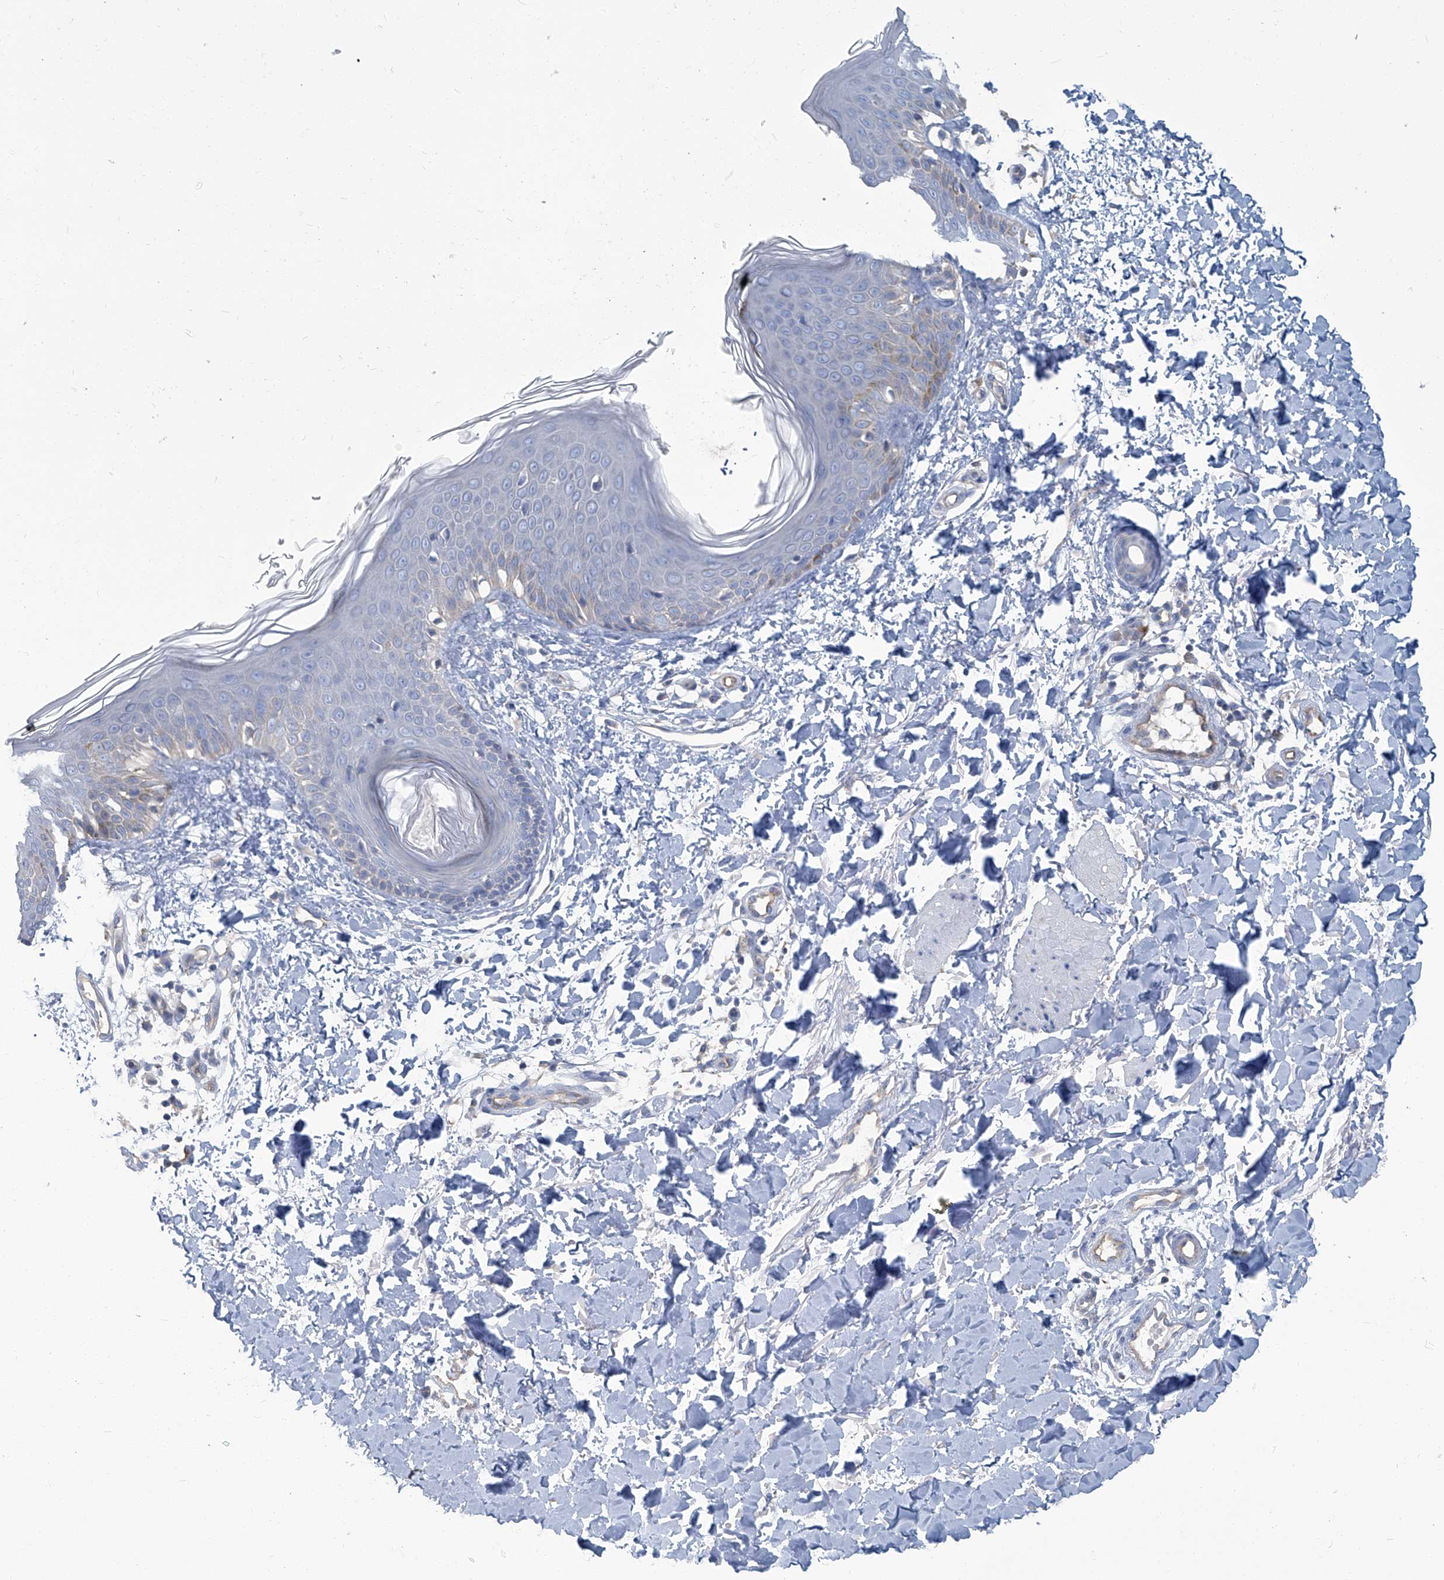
{"staining": {"intensity": "negative", "quantity": "none", "location": "none"}, "tissue": "skin", "cell_type": "Fibroblasts", "image_type": "normal", "snomed": [{"axis": "morphology", "description": "Normal tissue, NOS"}, {"axis": "topography", "description": "Skin"}], "caption": "An immunohistochemistry histopathology image of benign skin is shown. There is no staining in fibroblasts of skin. Nuclei are stained in blue.", "gene": "PFKL", "patient": {"sex": "male", "age": 37}}